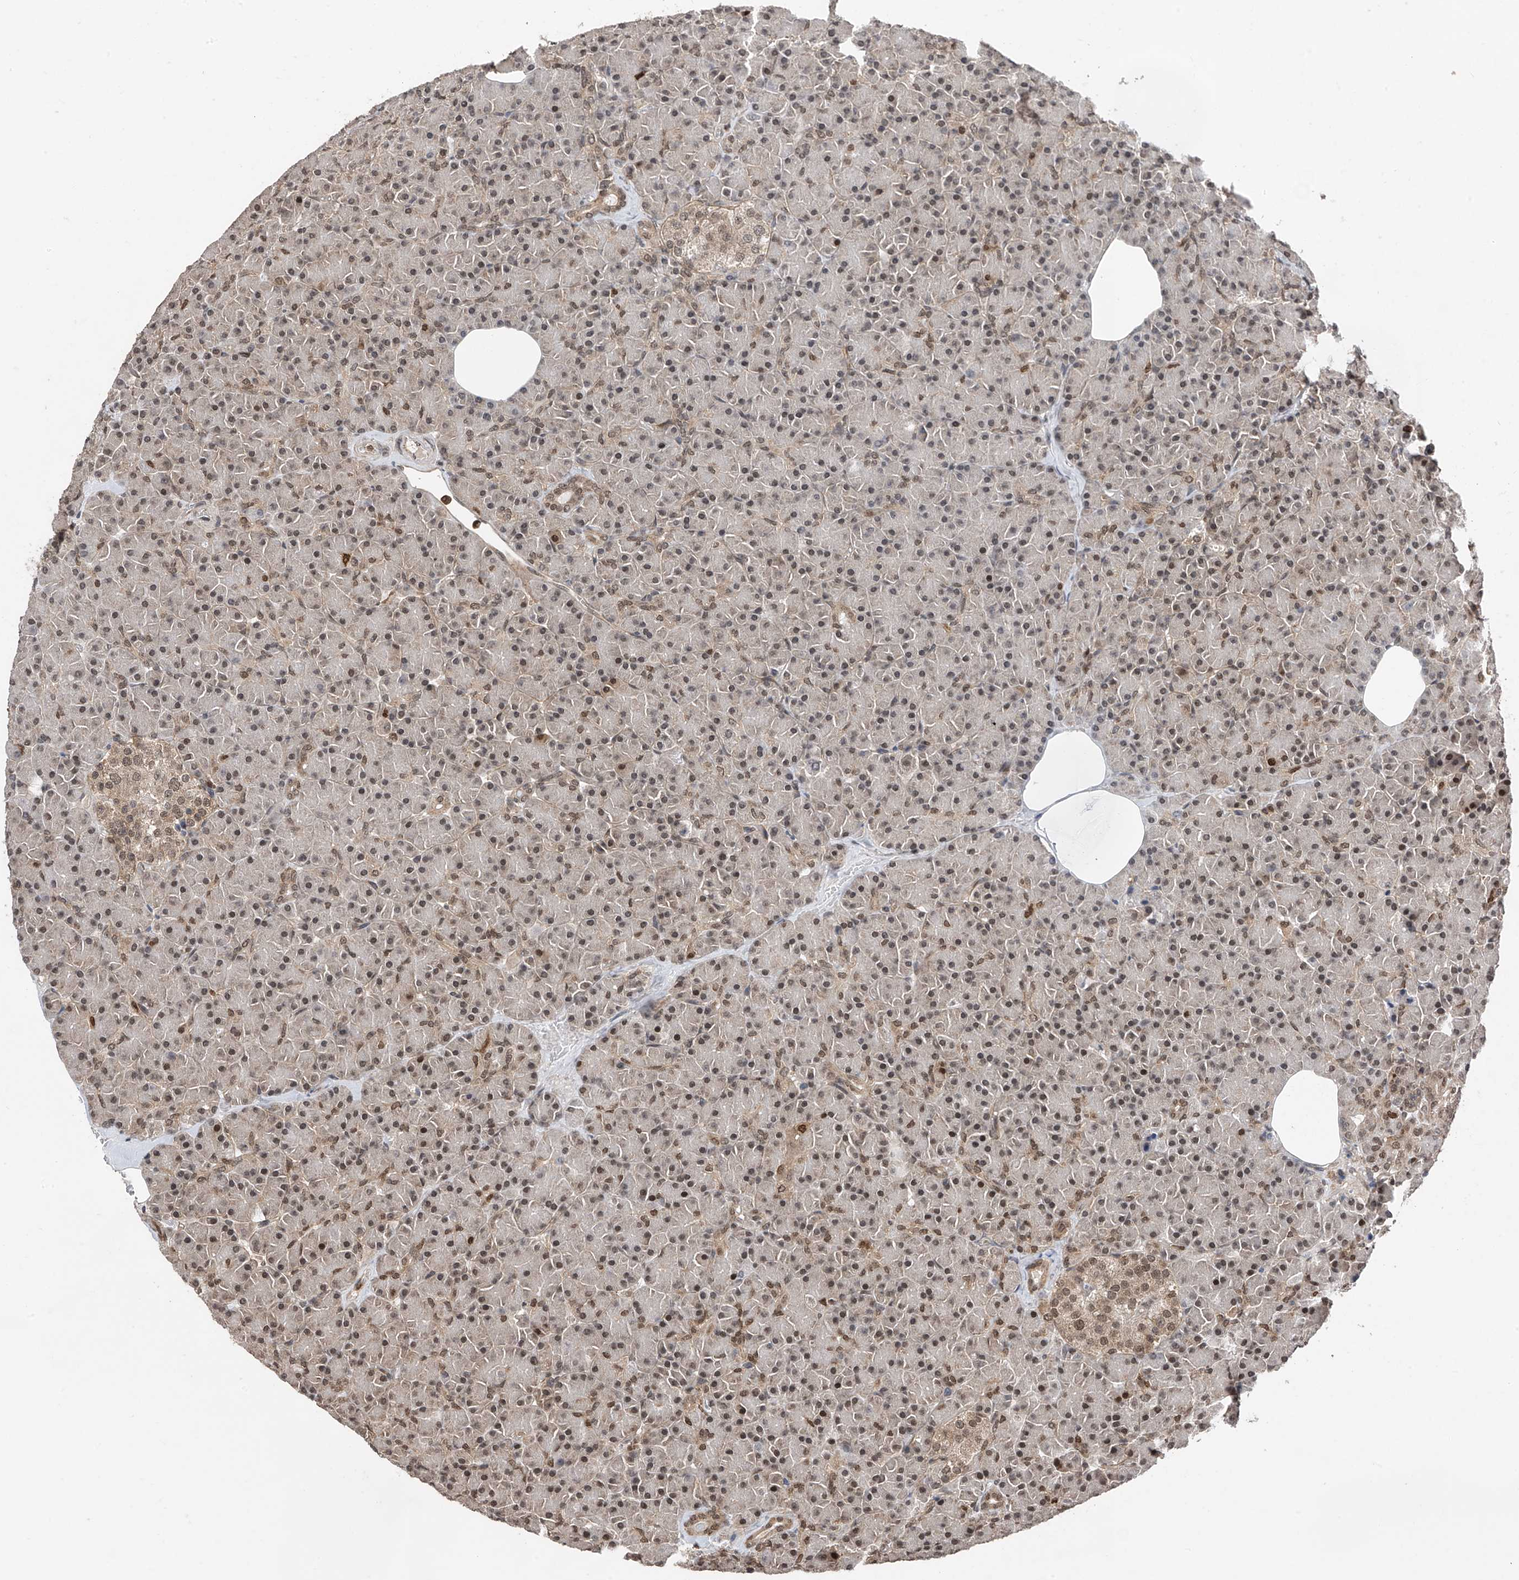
{"staining": {"intensity": "moderate", "quantity": ">75%", "location": "nuclear"}, "tissue": "pancreas", "cell_type": "Exocrine glandular cells", "image_type": "normal", "snomed": [{"axis": "morphology", "description": "Normal tissue, NOS"}, {"axis": "topography", "description": "Pancreas"}], "caption": "A micrograph of pancreas stained for a protein exhibits moderate nuclear brown staining in exocrine glandular cells.", "gene": "DNAJC9", "patient": {"sex": "female", "age": 43}}